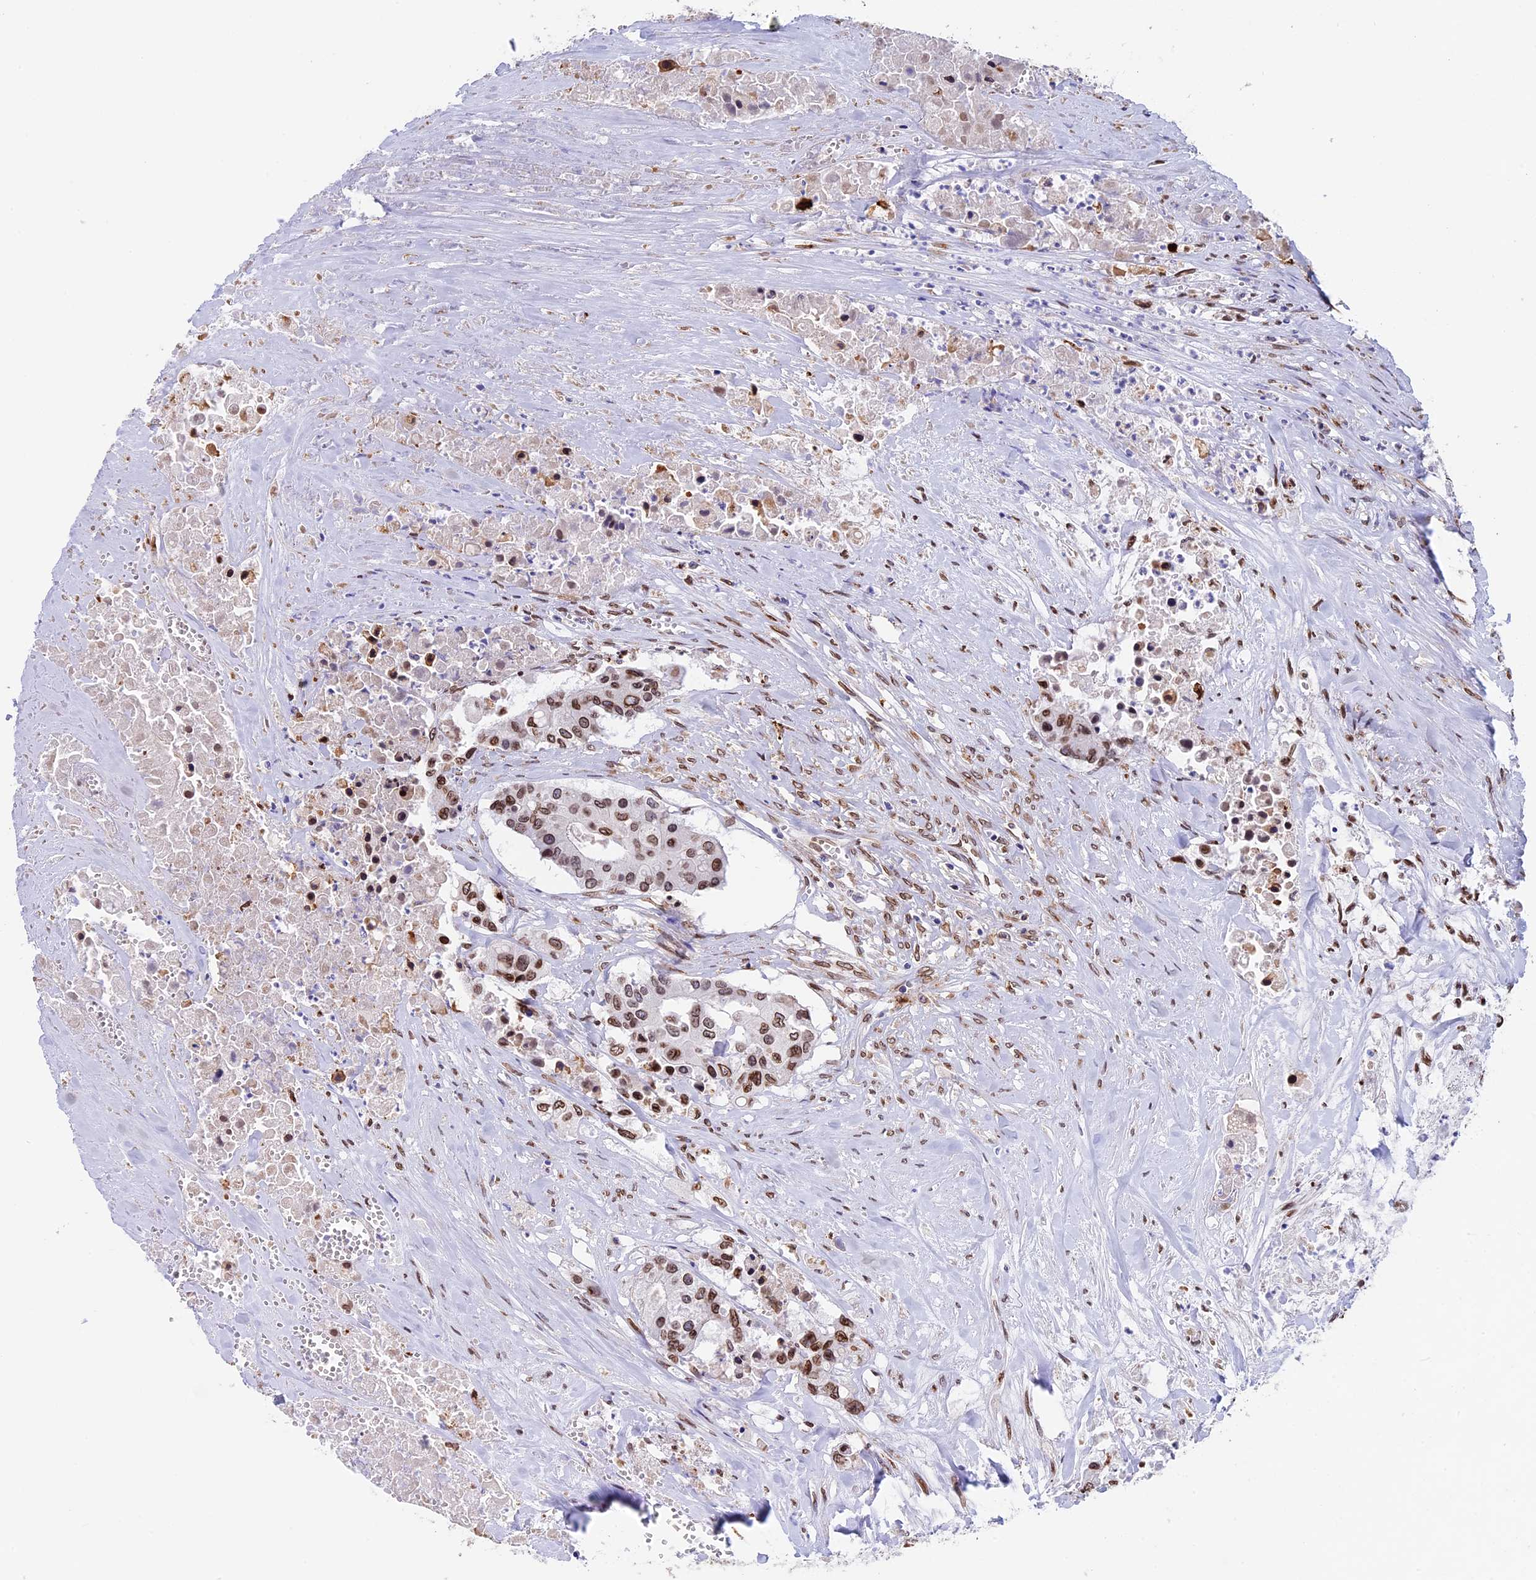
{"staining": {"intensity": "moderate", "quantity": ">75%", "location": "cytoplasmic/membranous,nuclear"}, "tissue": "colorectal cancer", "cell_type": "Tumor cells", "image_type": "cancer", "snomed": [{"axis": "morphology", "description": "Adenocarcinoma, NOS"}, {"axis": "topography", "description": "Colon"}], "caption": "Protein positivity by immunohistochemistry (IHC) reveals moderate cytoplasmic/membranous and nuclear staining in approximately >75% of tumor cells in adenocarcinoma (colorectal).", "gene": "TMPRSS7", "patient": {"sex": "male", "age": 77}}